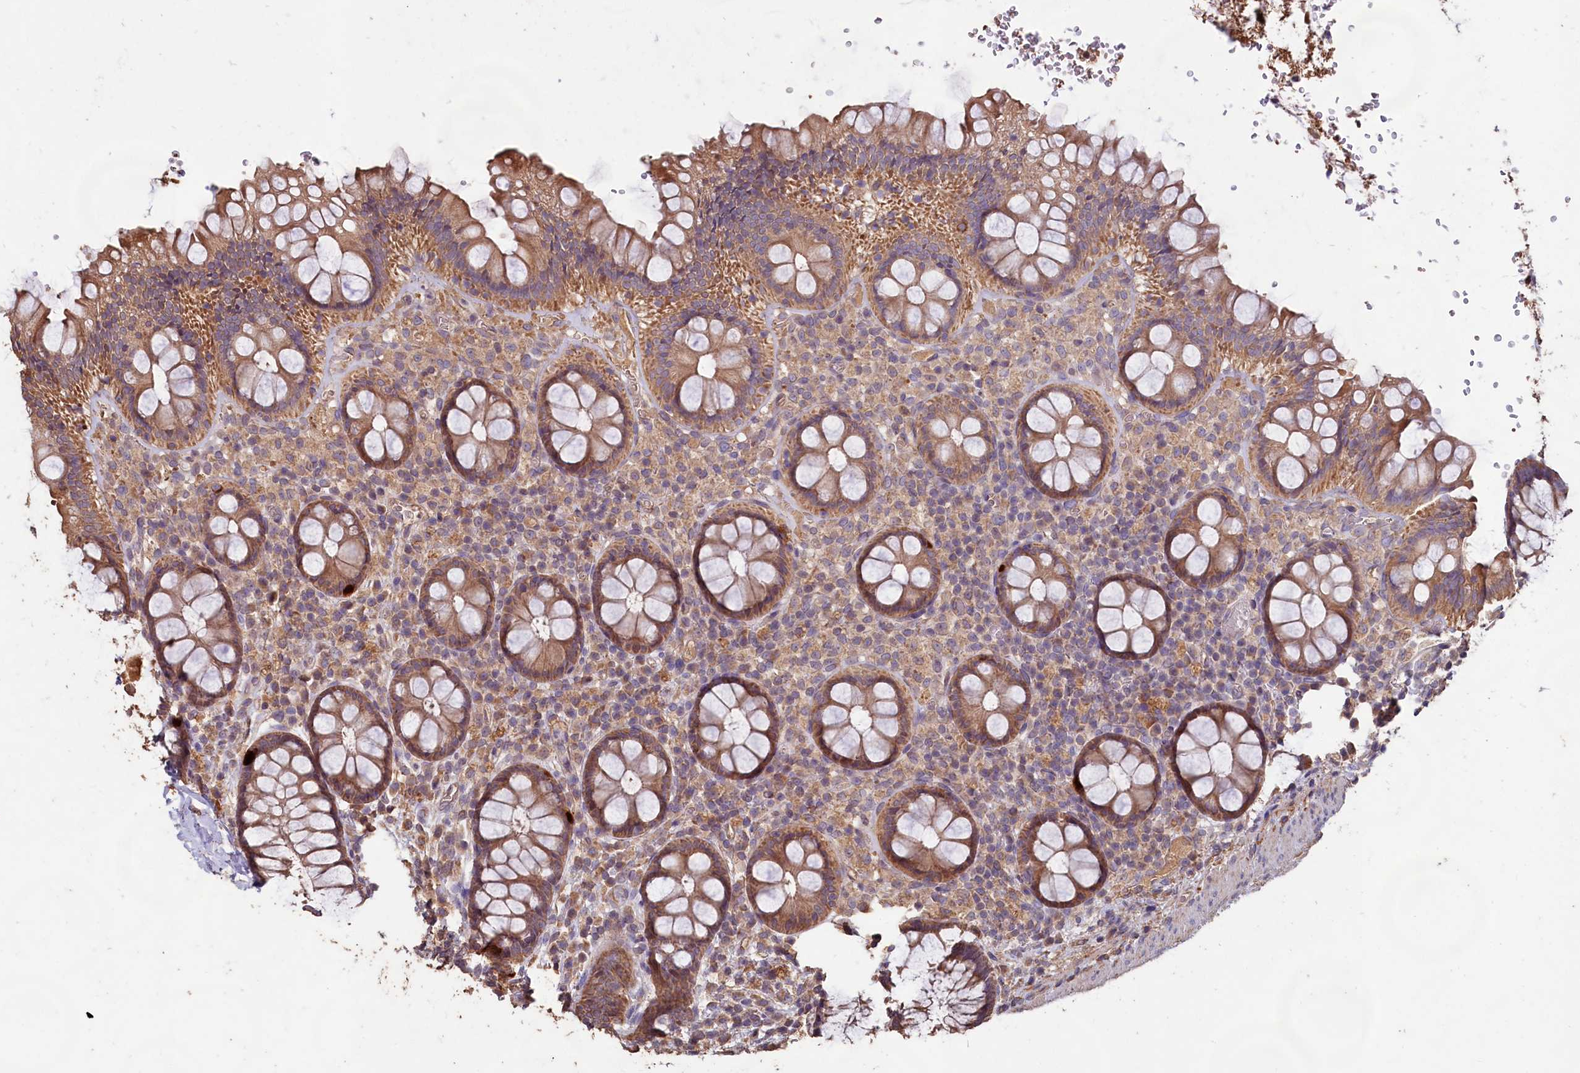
{"staining": {"intensity": "moderate", "quantity": "25%-75%", "location": "cytoplasmic/membranous"}, "tissue": "rectum", "cell_type": "Glandular cells", "image_type": "normal", "snomed": [{"axis": "morphology", "description": "Normal tissue, NOS"}, {"axis": "topography", "description": "Rectum"}], "caption": "Rectum stained with IHC shows moderate cytoplasmic/membranous expression in approximately 25%-75% of glandular cells. (DAB (3,3'-diaminobenzidine) = brown stain, brightfield microscopy at high magnification).", "gene": "FUNDC1", "patient": {"sex": "male", "age": 83}}